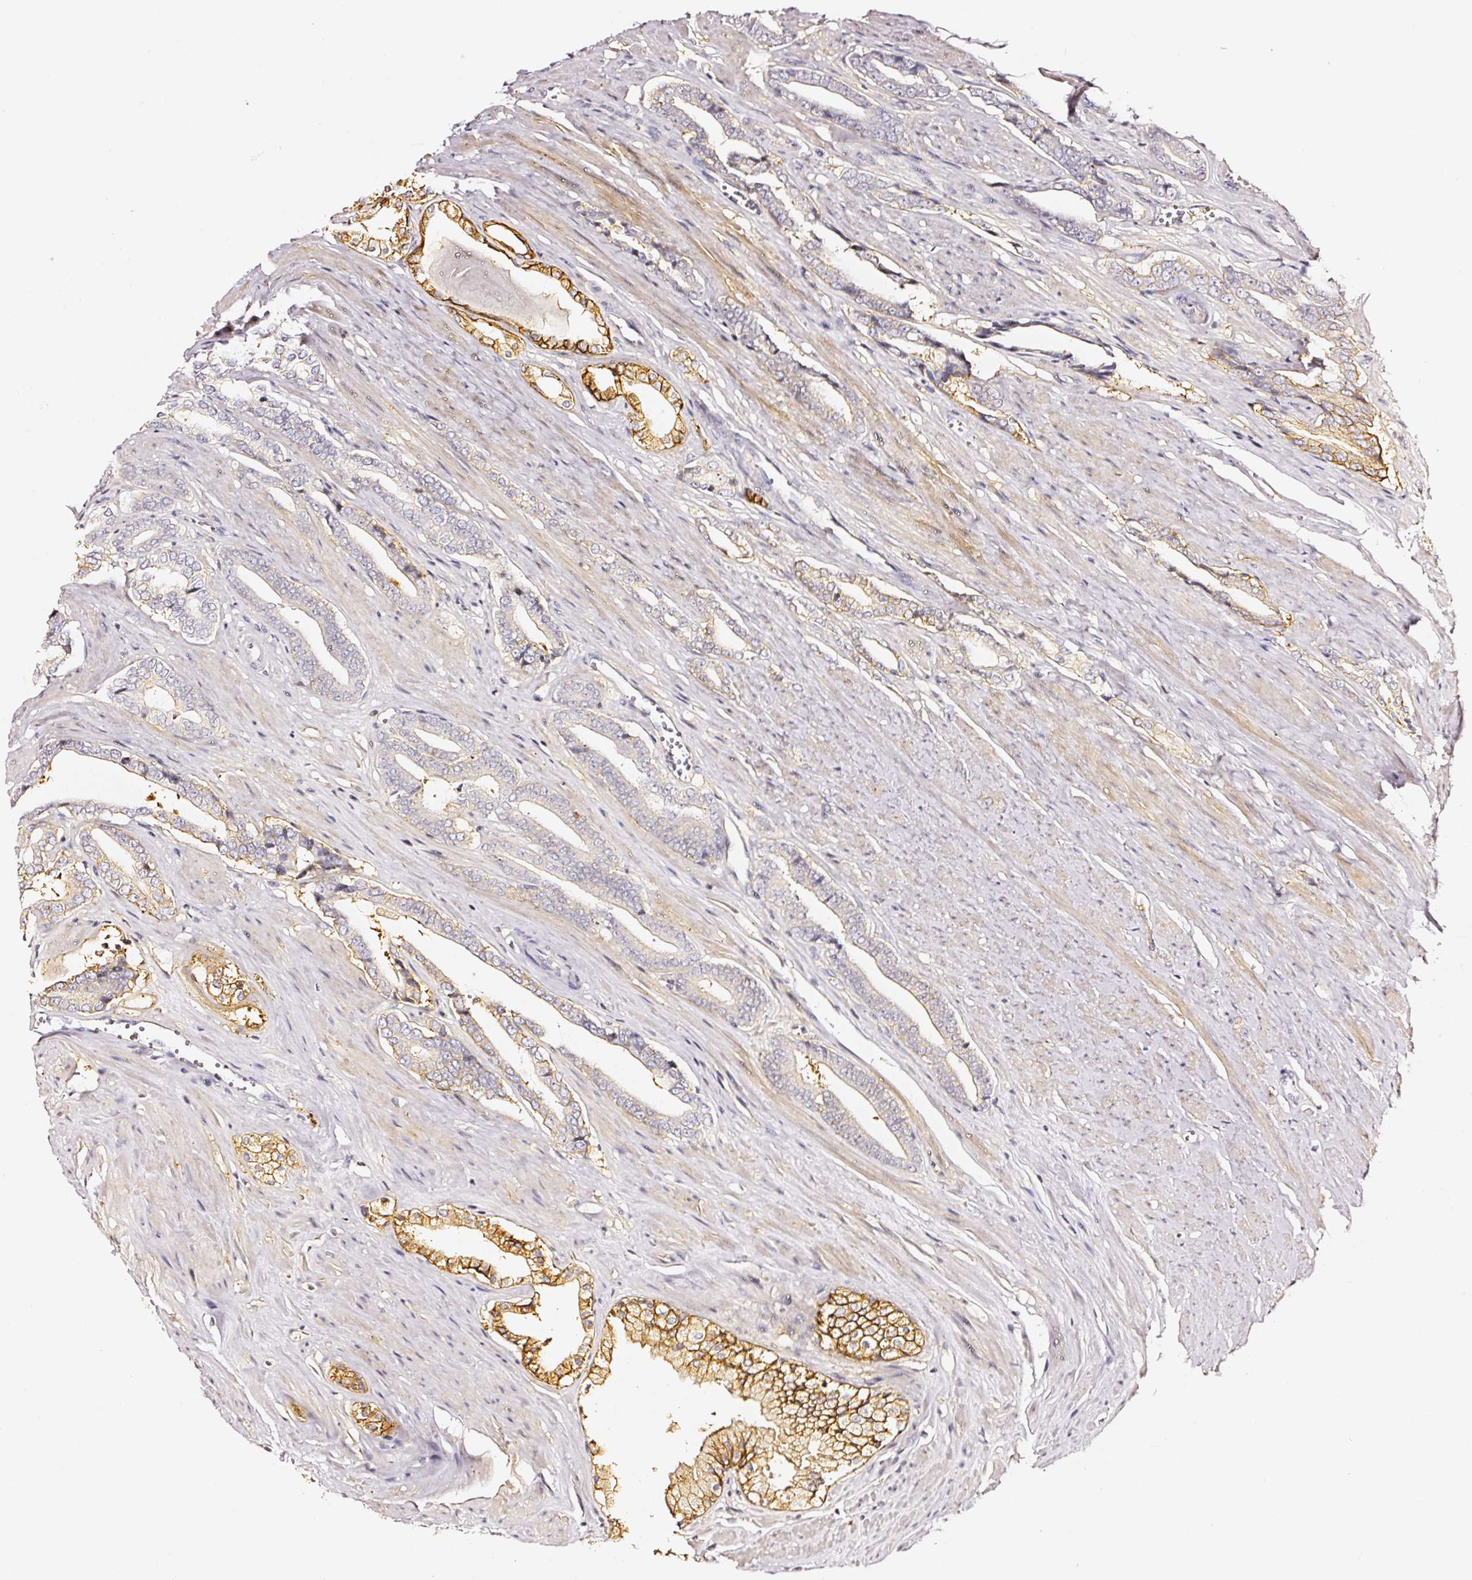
{"staining": {"intensity": "moderate", "quantity": "<25%", "location": "cytoplasmic/membranous"}, "tissue": "prostate cancer", "cell_type": "Tumor cells", "image_type": "cancer", "snomed": [{"axis": "morphology", "description": "Adenocarcinoma, NOS"}, {"axis": "topography", "description": "Prostate and seminal vesicle, NOS"}], "caption": "Protein staining of prostate adenocarcinoma tissue displays moderate cytoplasmic/membranous staining in about <25% of tumor cells. (Stains: DAB in brown, nuclei in blue, Microscopy: brightfield microscopy at high magnification).", "gene": "CD47", "patient": {"sex": "male", "age": 76}}